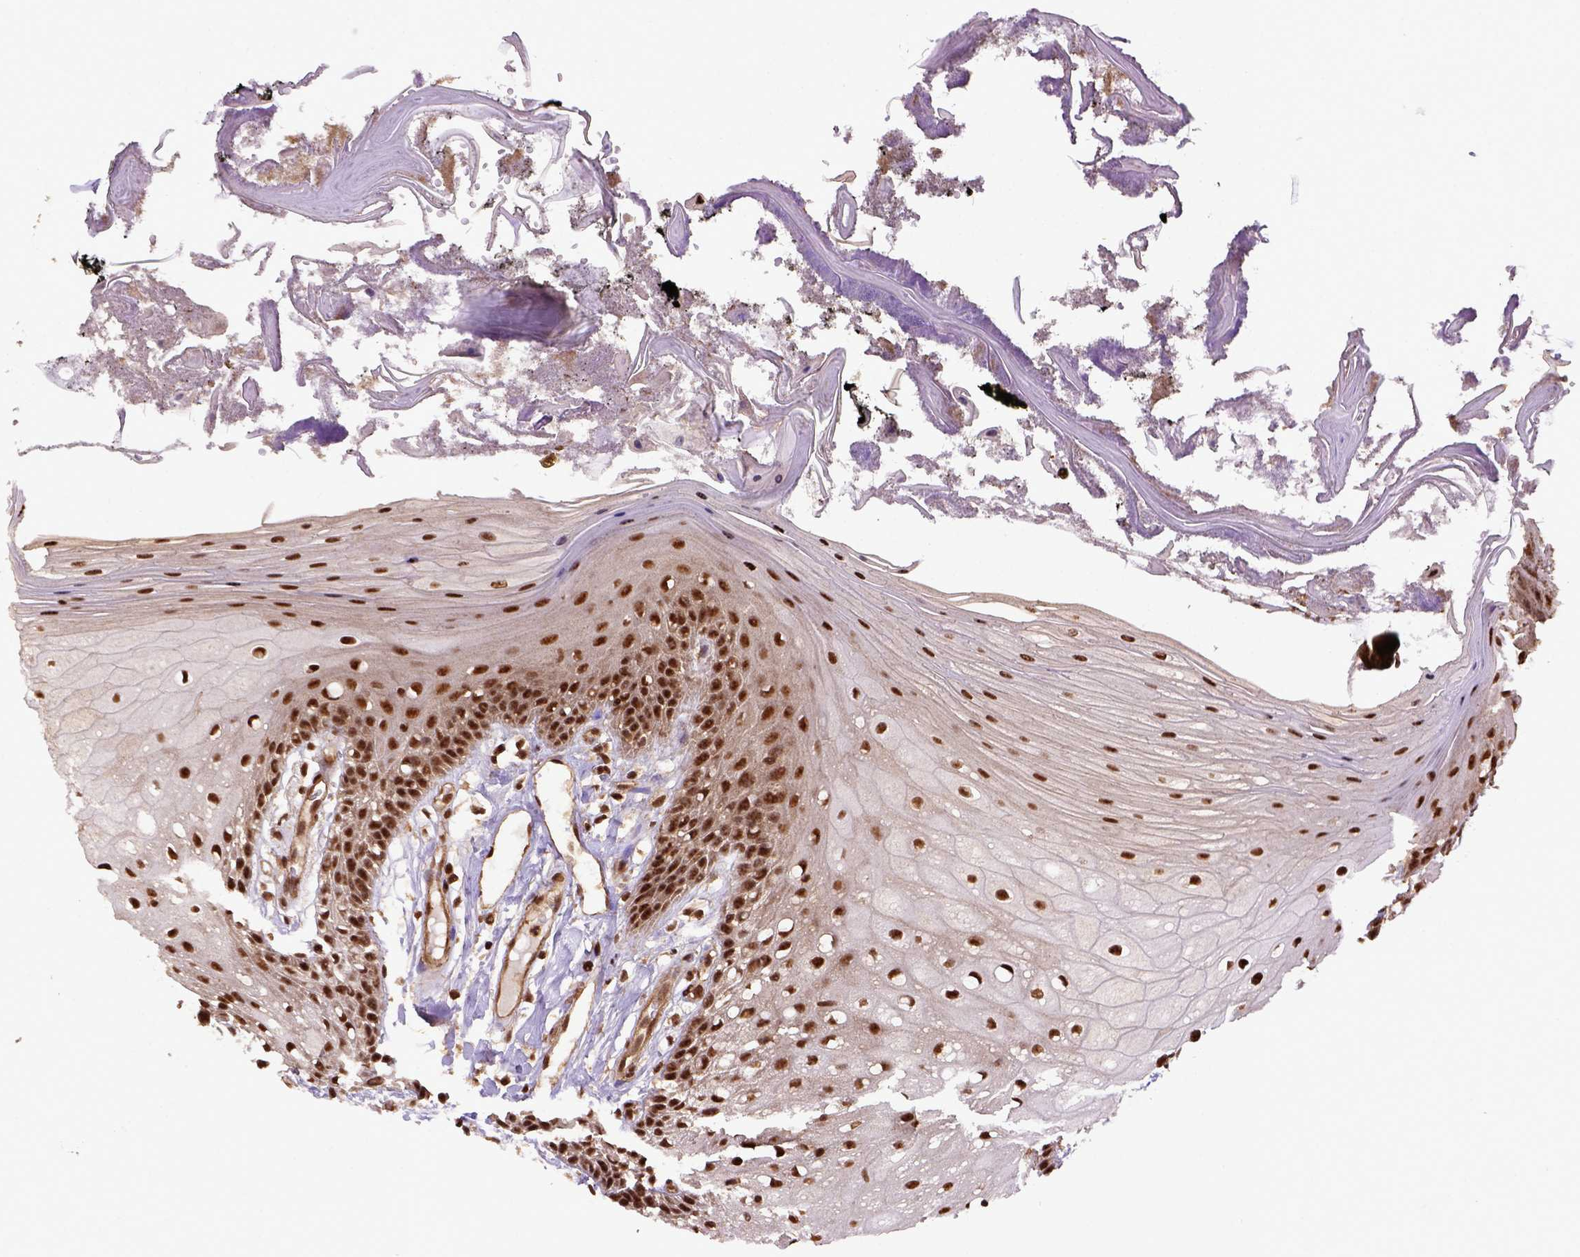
{"staining": {"intensity": "strong", "quantity": ">75%", "location": "nuclear"}, "tissue": "oral mucosa", "cell_type": "Squamous epithelial cells", "image_type": "normal", "snomed": [{"axis": "morphology", "description": "Normal tissue, NOS"}, {"axis": "morphology", "description": "Squamous cell carcinoma, NOS"}, {"axis": "topography", "description": "Oral tissue"}, {"axis": "topography", "description": "Head-Neck"}], "caption": "Immunohistochemistry staining of benign oral mucosa, which exhibits high levels of strong nuclear expression in about >75% of squamous epithelial cells indicating strong nuclear protein expression. The staining was performed using DAB (3,3'-diaminobenzidine) (brown) for protein detection and nuclei were counterstained in hematoxylin (blue).", "gene": "PPIG", "patient": {"sex": "male", "age": 69}}